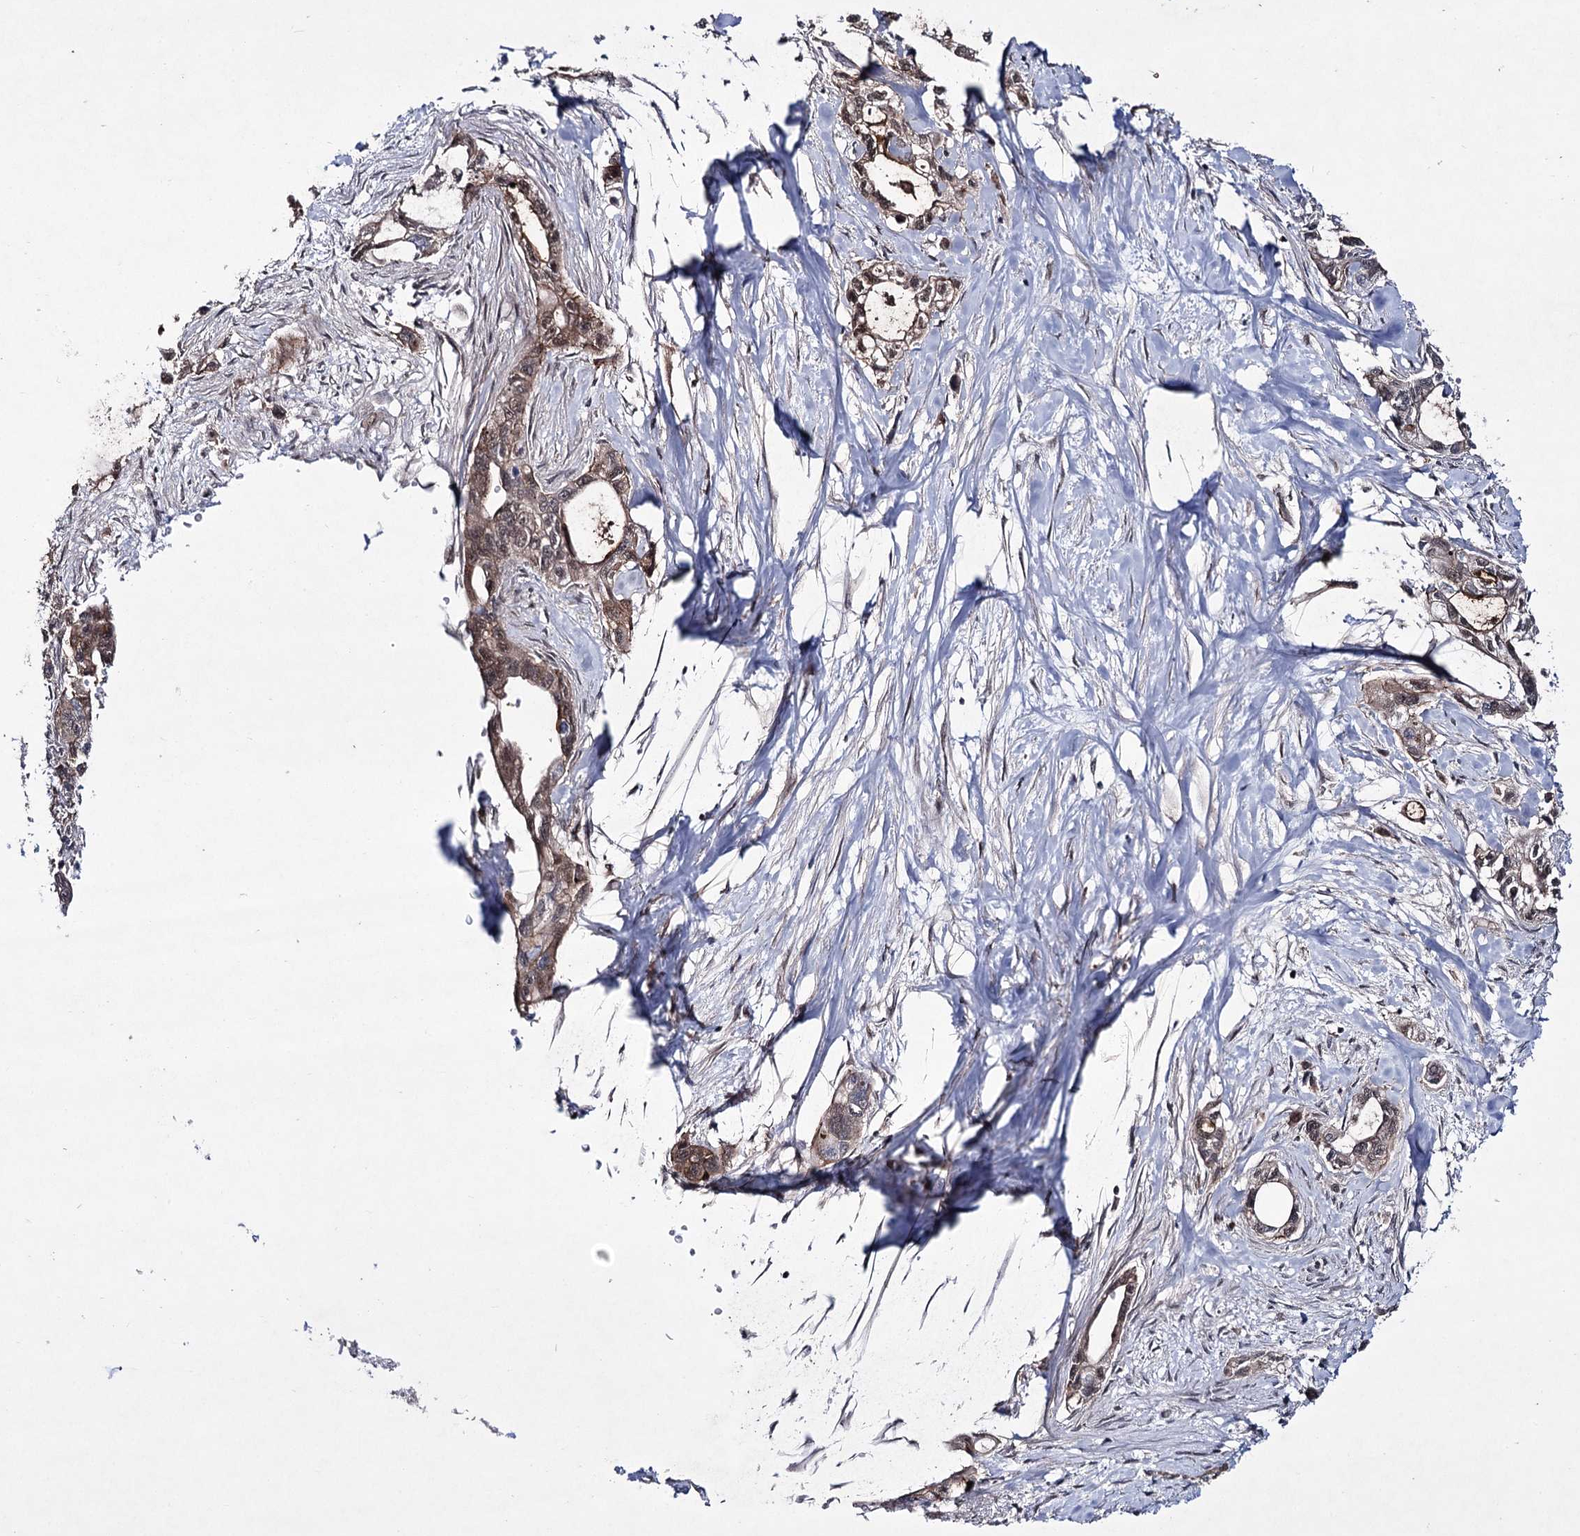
{"staining": {"intensity": "moderate", "quantity": ">75%", "location": "cytoplasmic/membranous,nuclear"}, "tissue": "pancreatic cancer", "cell_type": "Tumor cells", "image_type": "cancer", "snomed": [{"axis": "morphology", "description": "Adenocarcinoma, NOS"}, {"axis": "topography", "description": "Pancreas"}], "caption": "High-magnification brightfield microscopy of pancreatic adenocarcinoma stained with DAB (brown) and counterstained with hematoxylin (blue). tumor cells exhibit moderate cytoplasmic/membranous and nuclear positivity is present in approximately>75% of cells. The staining was performed using DAB (3,3'-diaminobenzidine), with brown indicating positive protein expression. Nuclei are stained blue with hematoxylin.", "gene": "HOXC11", "patient": {"sex": "male", "age": 75}}